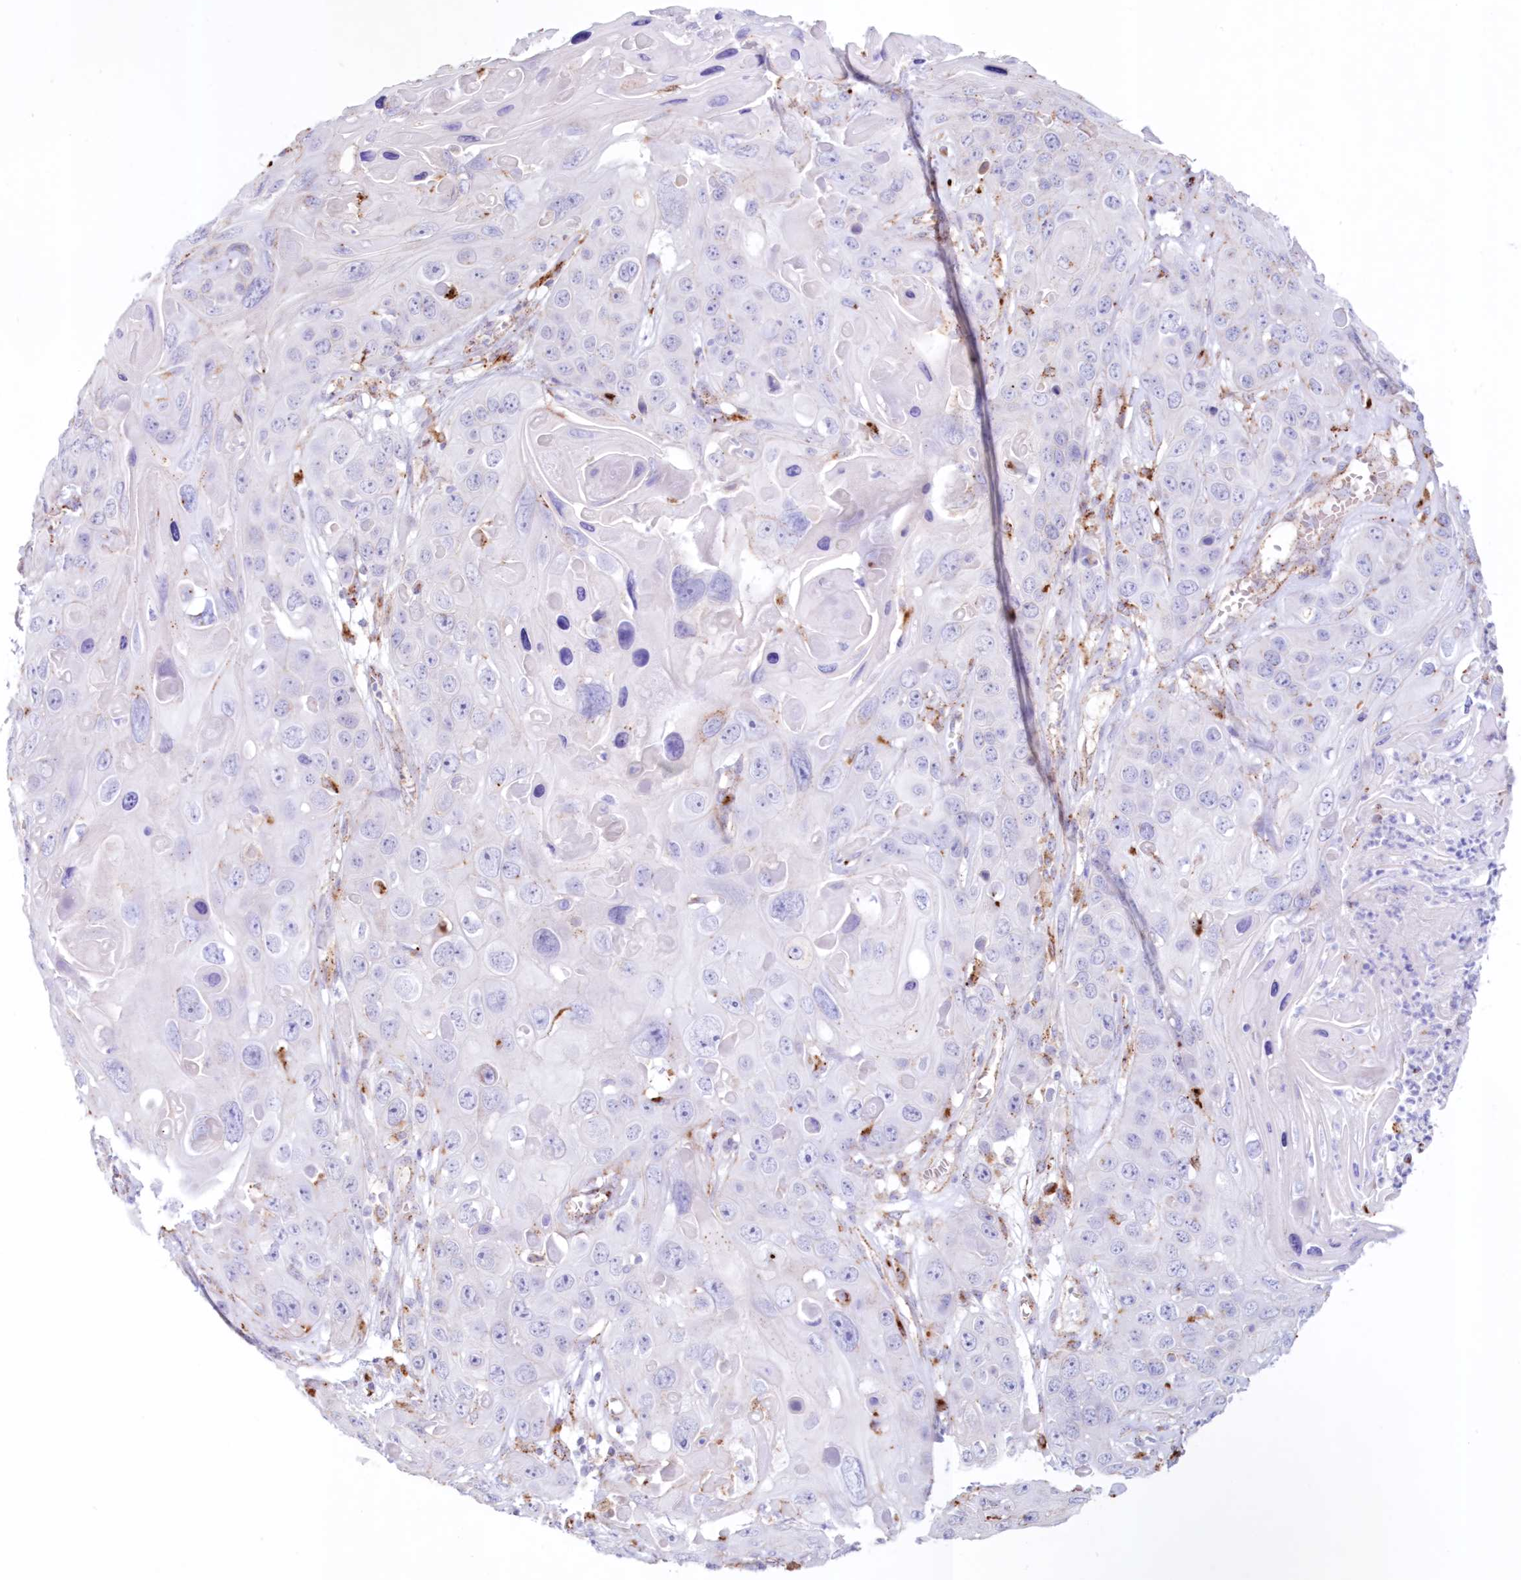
{"staining": {"intensity": "negative", "quantity": "none", "location": "none"}, "tissue": "skin cancer", "cell_type": "Tumor cells", "image_type": "cancer", "snomed": [{"axis": "morphology", "description": "Squamous cell carcinoma, NOS"}, {"axis": "topography", "description": "Skin"}], "caption": "DAB immunohistochemical staining of skin squamous cell carcinoma demonstrates no significant staining in tumor cells. The staining was performed using DAB to visualize the protein expression in brown, while the nuclei were stained in blue with hematoxylin (Magnification: 20x).", "gene": "TPP1", "patient": {"sex": "male", "age": 55}}